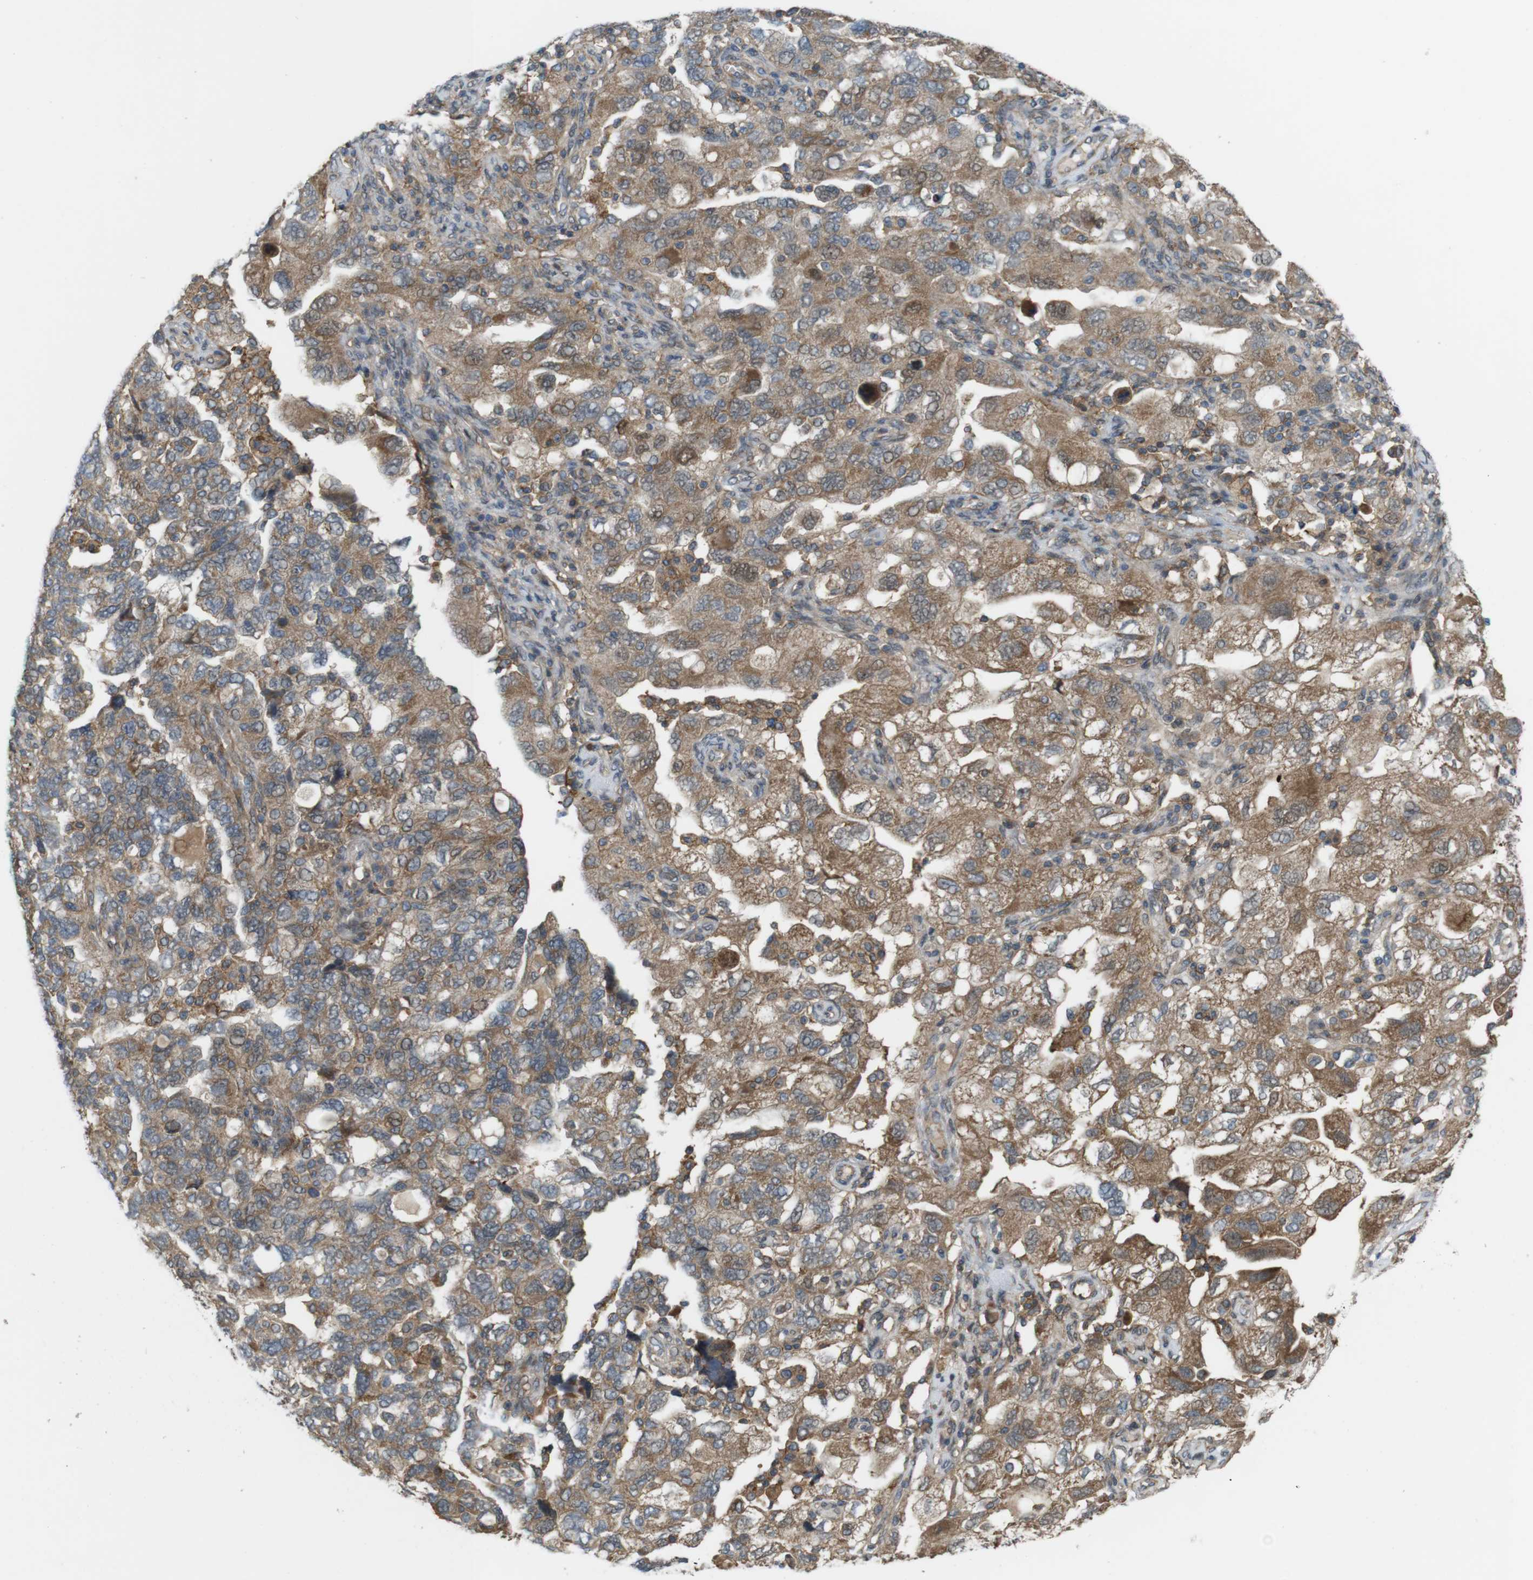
{"staining": {"intensity": "moderate", "quantity": ">75%", "location": "cytoplasmic/membranous,nuclear"}, "tissue": "ovarian cancer", "cell_type": "Tumor cells", "image_type": "cancer", "snomed": [{"axis": "morphology", "description": "Carcinoma, NOS"}, {"axis": "morphology", "description": "Cystadenocarcinoma, serous, NOS"}, {"axis": "topography", "description": "Ovary"}], "caption": "Tumor cells demonstrate medium levels of moderate cytoplasmic/membranous and nuclear positivity in approximately >75% of cells in ovarian cancer (carcinoma).", "gene": "DDAH2", "patient": {"sex": "female", "age": 69}}